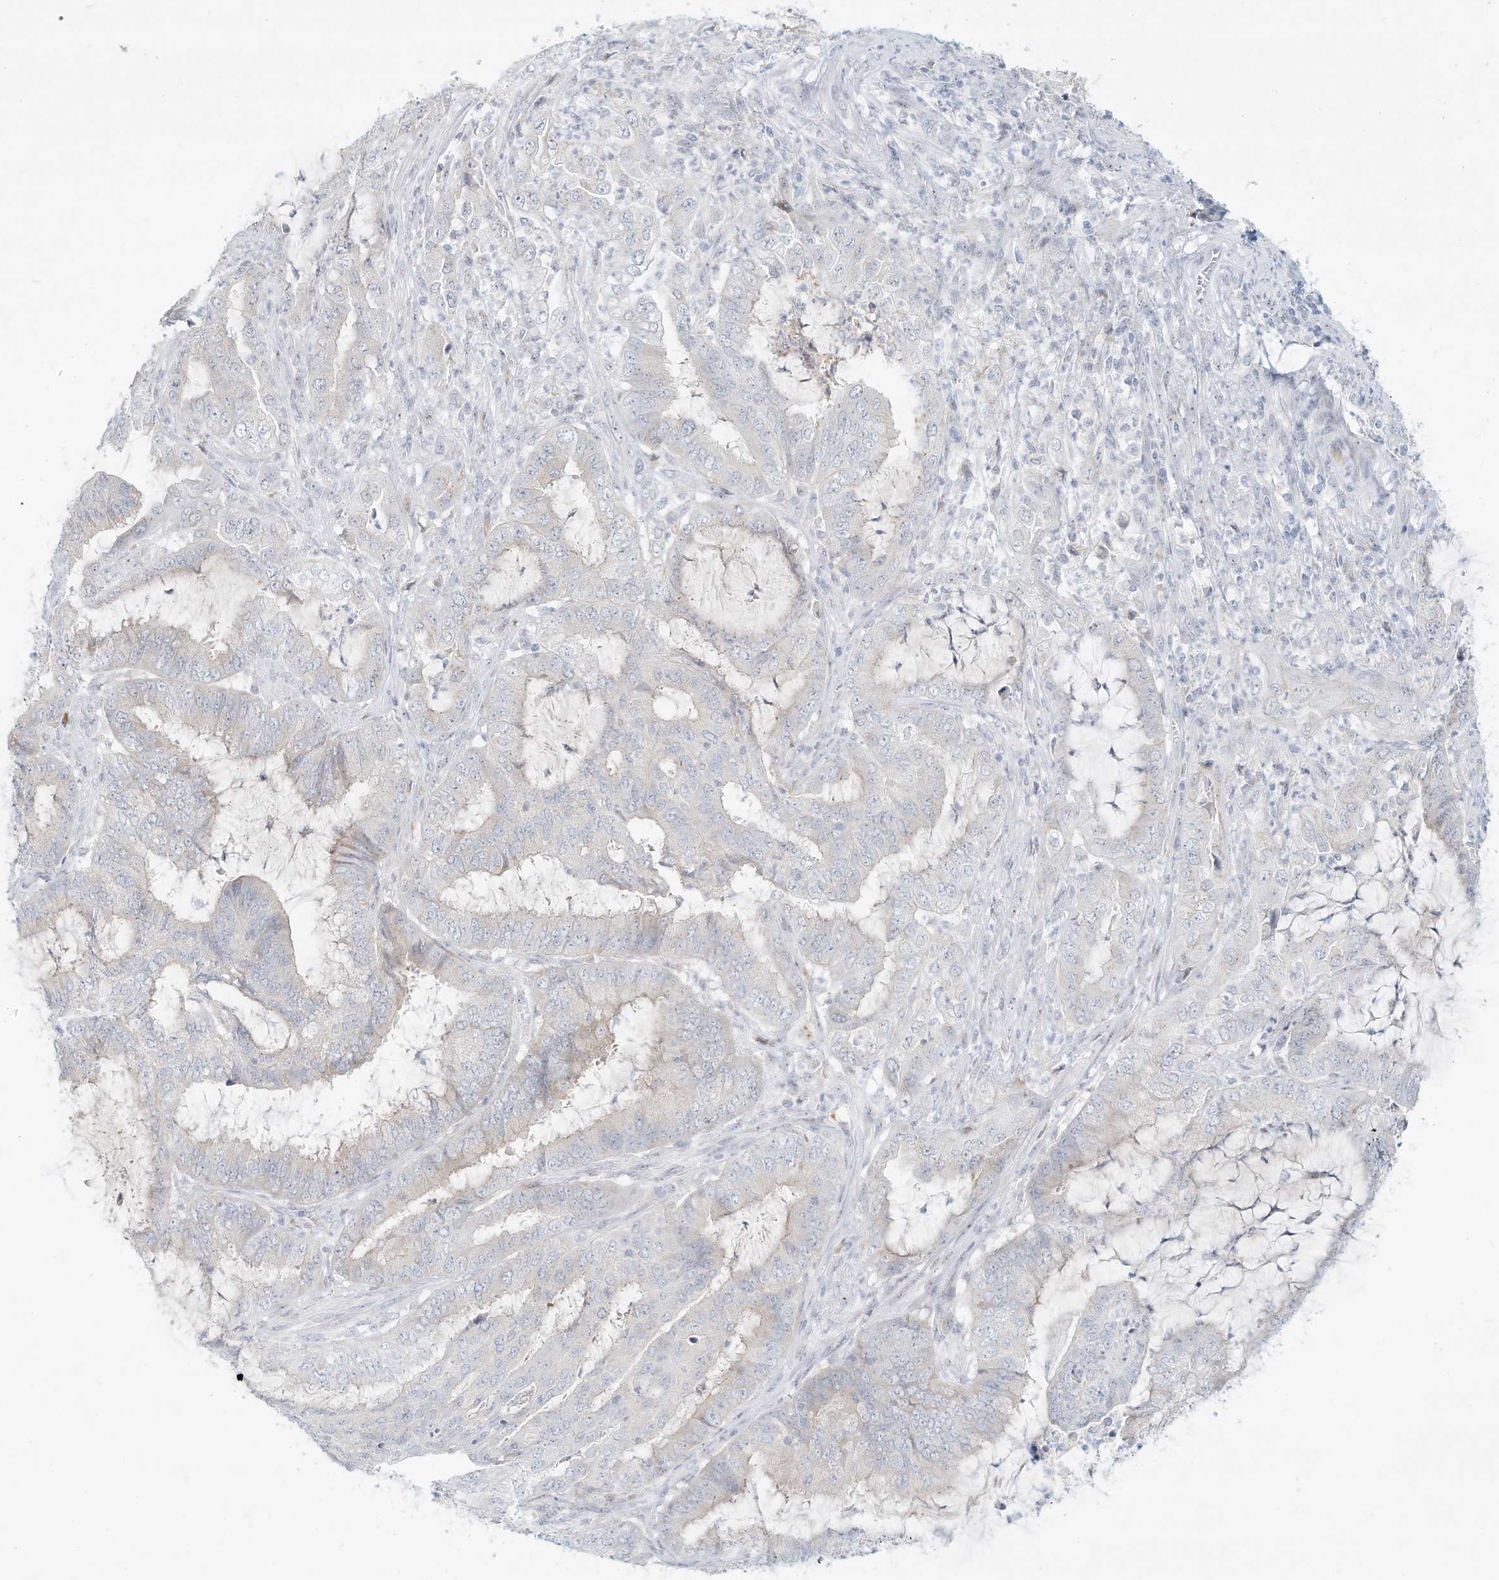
{"staining": {"intensity": "negative", "quantity": "none", "location": "none"}, "tissue": "endometrial cancer", "cell_type": "Tumor cells", "image_type": "cancer", "snomed": [{"axis": "morphology", "description": "Adenocarcinoma, NOS"}, {"axis": "topography", "description": "Endometrium"}], "caption": "Immunohistochemistry (IHC) of endometrial adenocarcinoma shows no staining in tumor cells.", "gene": "PAK6", "patient": {"sex": "female", "age": 51}}